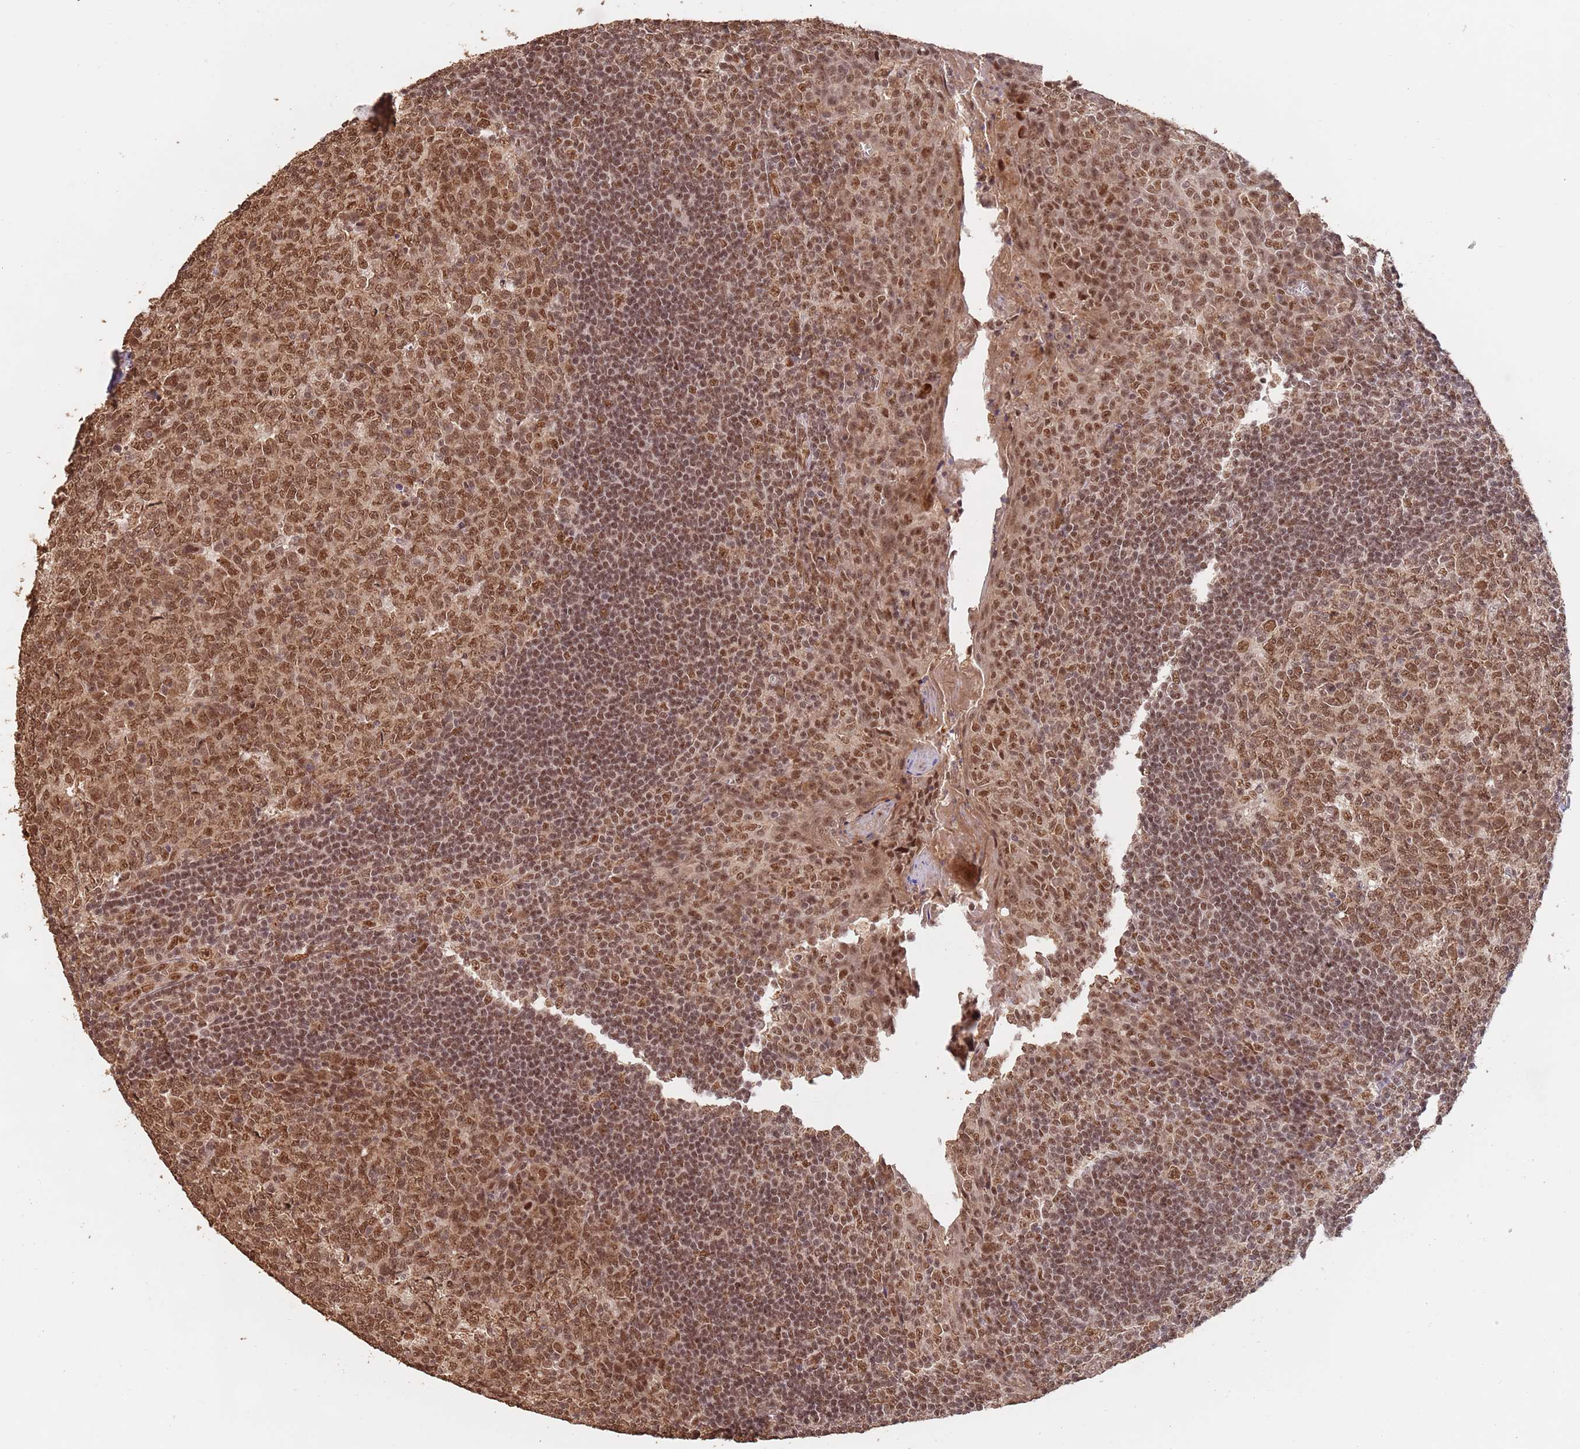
{"staining": {"intensity": "moderate", "quantity": ">75%", "location": "nuclear"}, "tissue": "tonsil", "cell_type": "Germinal center cells", "image_type": "normal", "snomed": [{"axis": "morphology", "description": "Normal tissue, NOS"}, {"axis": "topography", "description": "Tonsil"}], "caption": "Protein positivity by immunohistochemistry reveals moderate nuclear staining in about >75% of germinal center cells in unremarkable tonsil. The staining was performed using DAB (3,3'-diaminobenzidine), with brown indicating positive protein expression. Nuclei are stained blue with hematoxylin.", "gene": "RFXANK", "patient": {"sex": "male", "age": 27}}